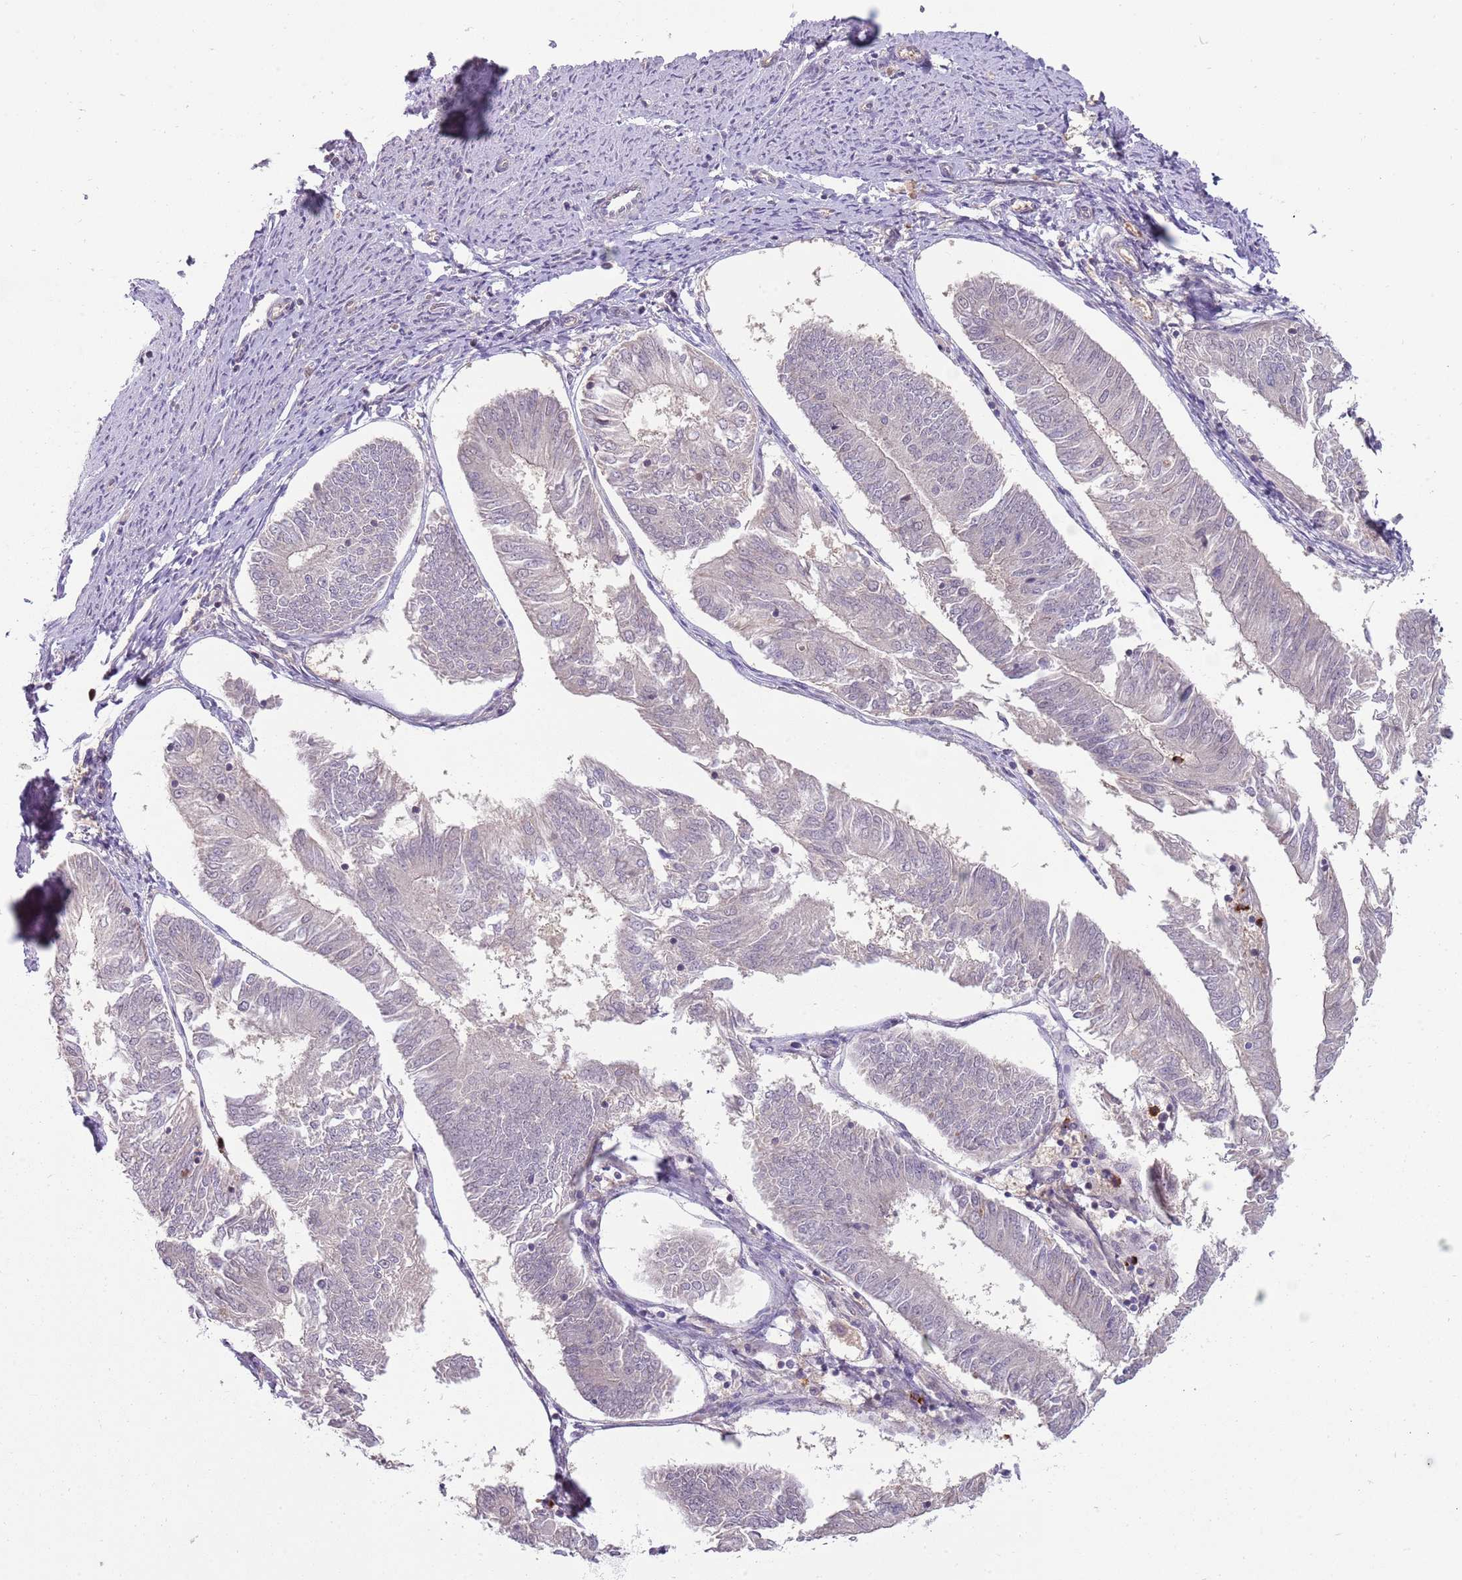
{"staining": {"intensity": "negative", "quantity": "none", "location": "none"}, "tissue": "endometrial cancer", "cell_type": "Tumor cells", "image_type": "cancer", "snomed": [{"axis": "morphology", "description": "Adenocarcinoma, NOS"}, {"axis": "topography", "description": "Endometrium"}], "caption": "There is no significant positivity in tumor cells of endometrial cancer.", "gene": "NBPF6", "patient": {"sex": "female", "age": 58}}